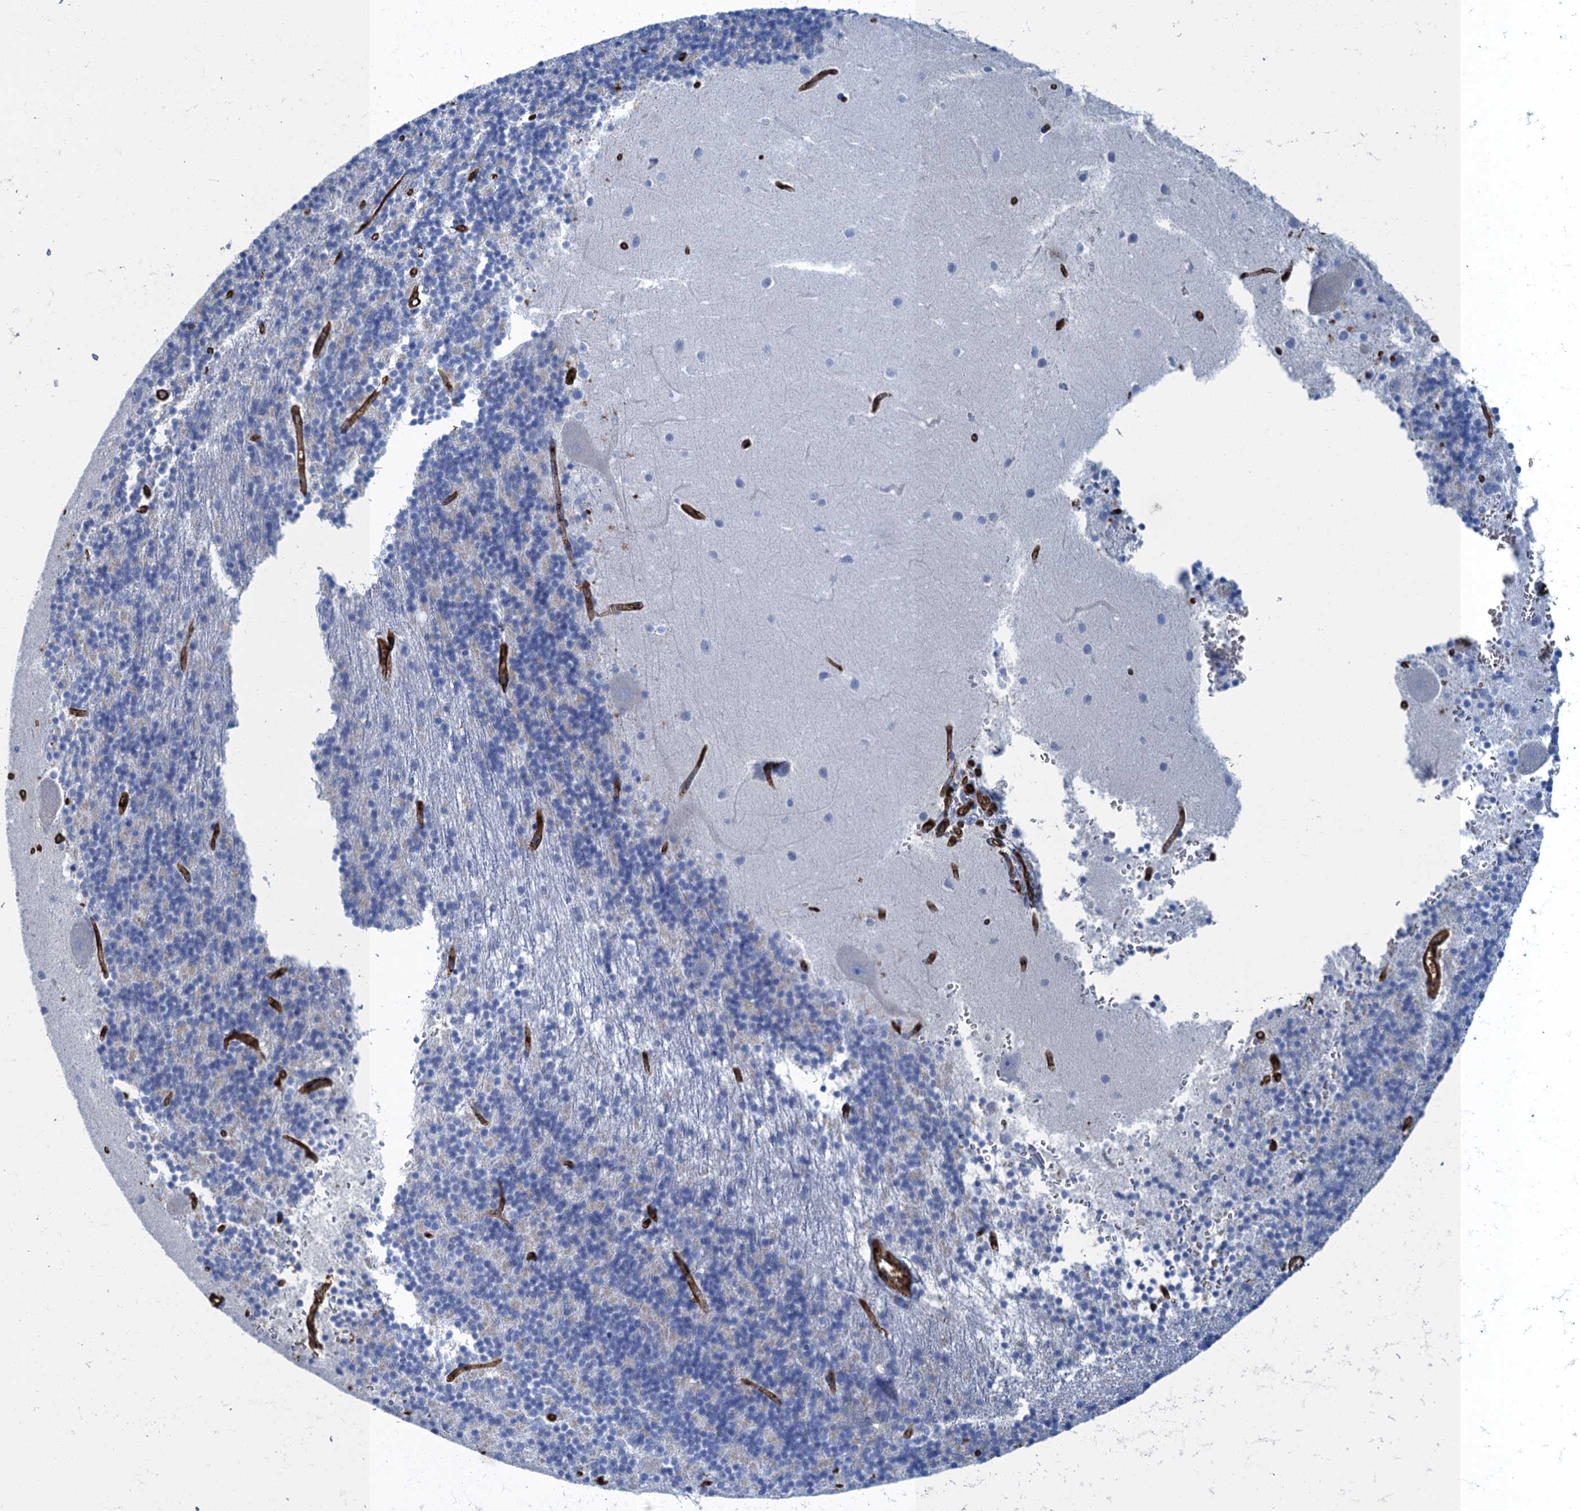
{"staining": {"intensity": "negative", "quantity": "none", "location": "none"}, "tissue": "cerebellum", "cell_type": "Cells in granular layer", "image_type": "normal", "snomed": [{"axis": "morphology", "description": "Normal tissue, NOS"}, {"axis": "topography", "description": "Cerebellum"}], "caption": "An immunohistochemistry (IHC) micrograph of unremarkable cerebellum is shown. There is no staining in cells in granular layer of cerebellum.", "gene": "MYADML2", "patient": {"sex": "male", "age": 54}}